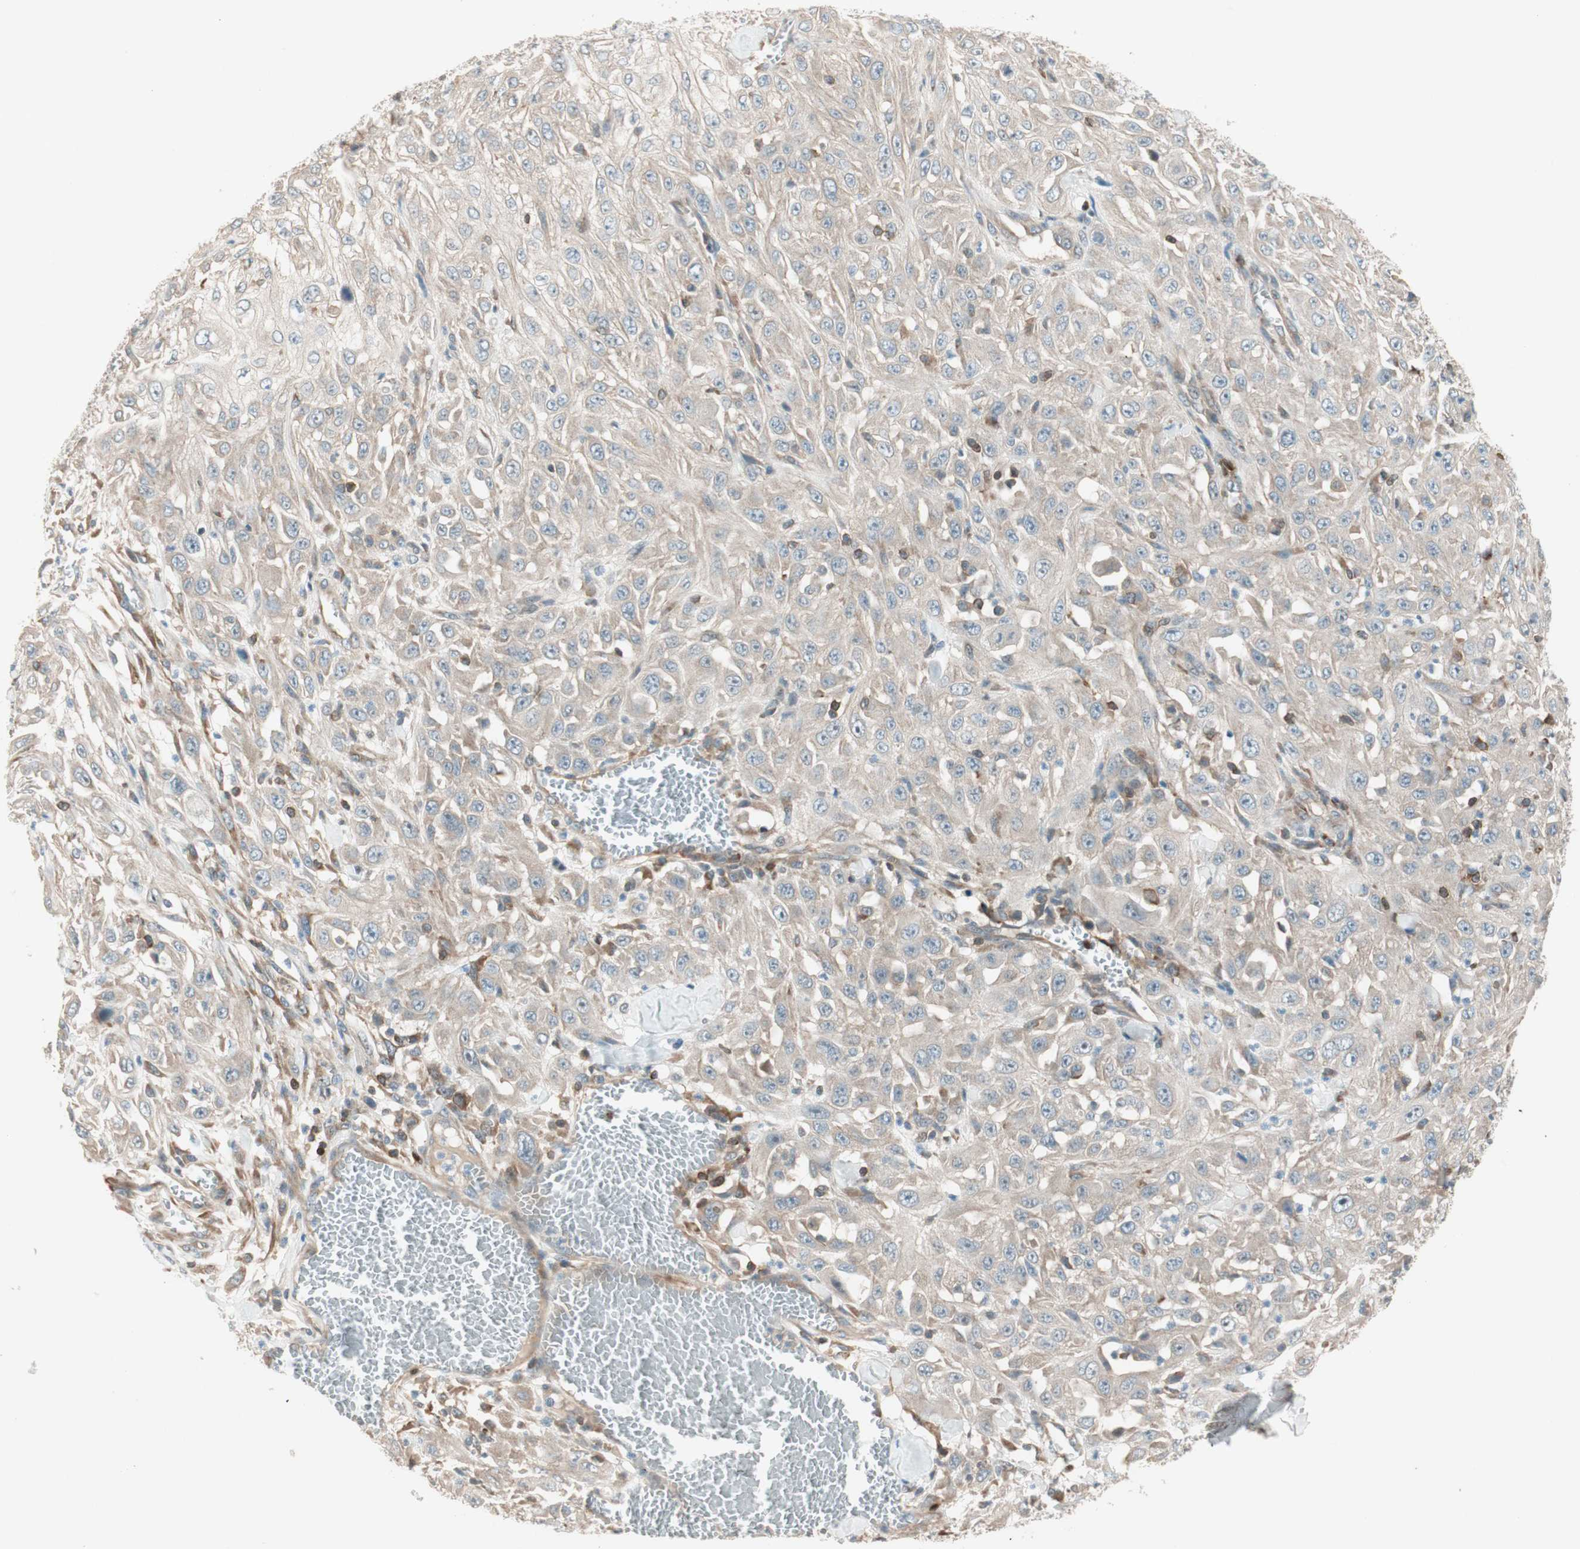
{"staining": {"intensity": "weak", "quantity": ">75%", "location": "cytoplasmic/membranous"}, "tissue": "skin cancer", "cell_type": "Tumor cells", "image_type": "cancer", "snomed": [{"axis": "morphology", "description": "Squamous cell carcinoma, NOS"}, {"axis": "morphology", "description": "Squamous cell carcinoma, metastatic, NOS"}, {"axis": "topography", "description": "Skin"}, {"axis": "topography", "description": "Lymph node"}], "caption": "Human skin cancer stained for a protein (brown) exhibits weak cytoplasmic/membranous positive positivity in about >75% of tumor cells.", "gene": "BIN1", "patient": {"sex": "male", "age": 75}}